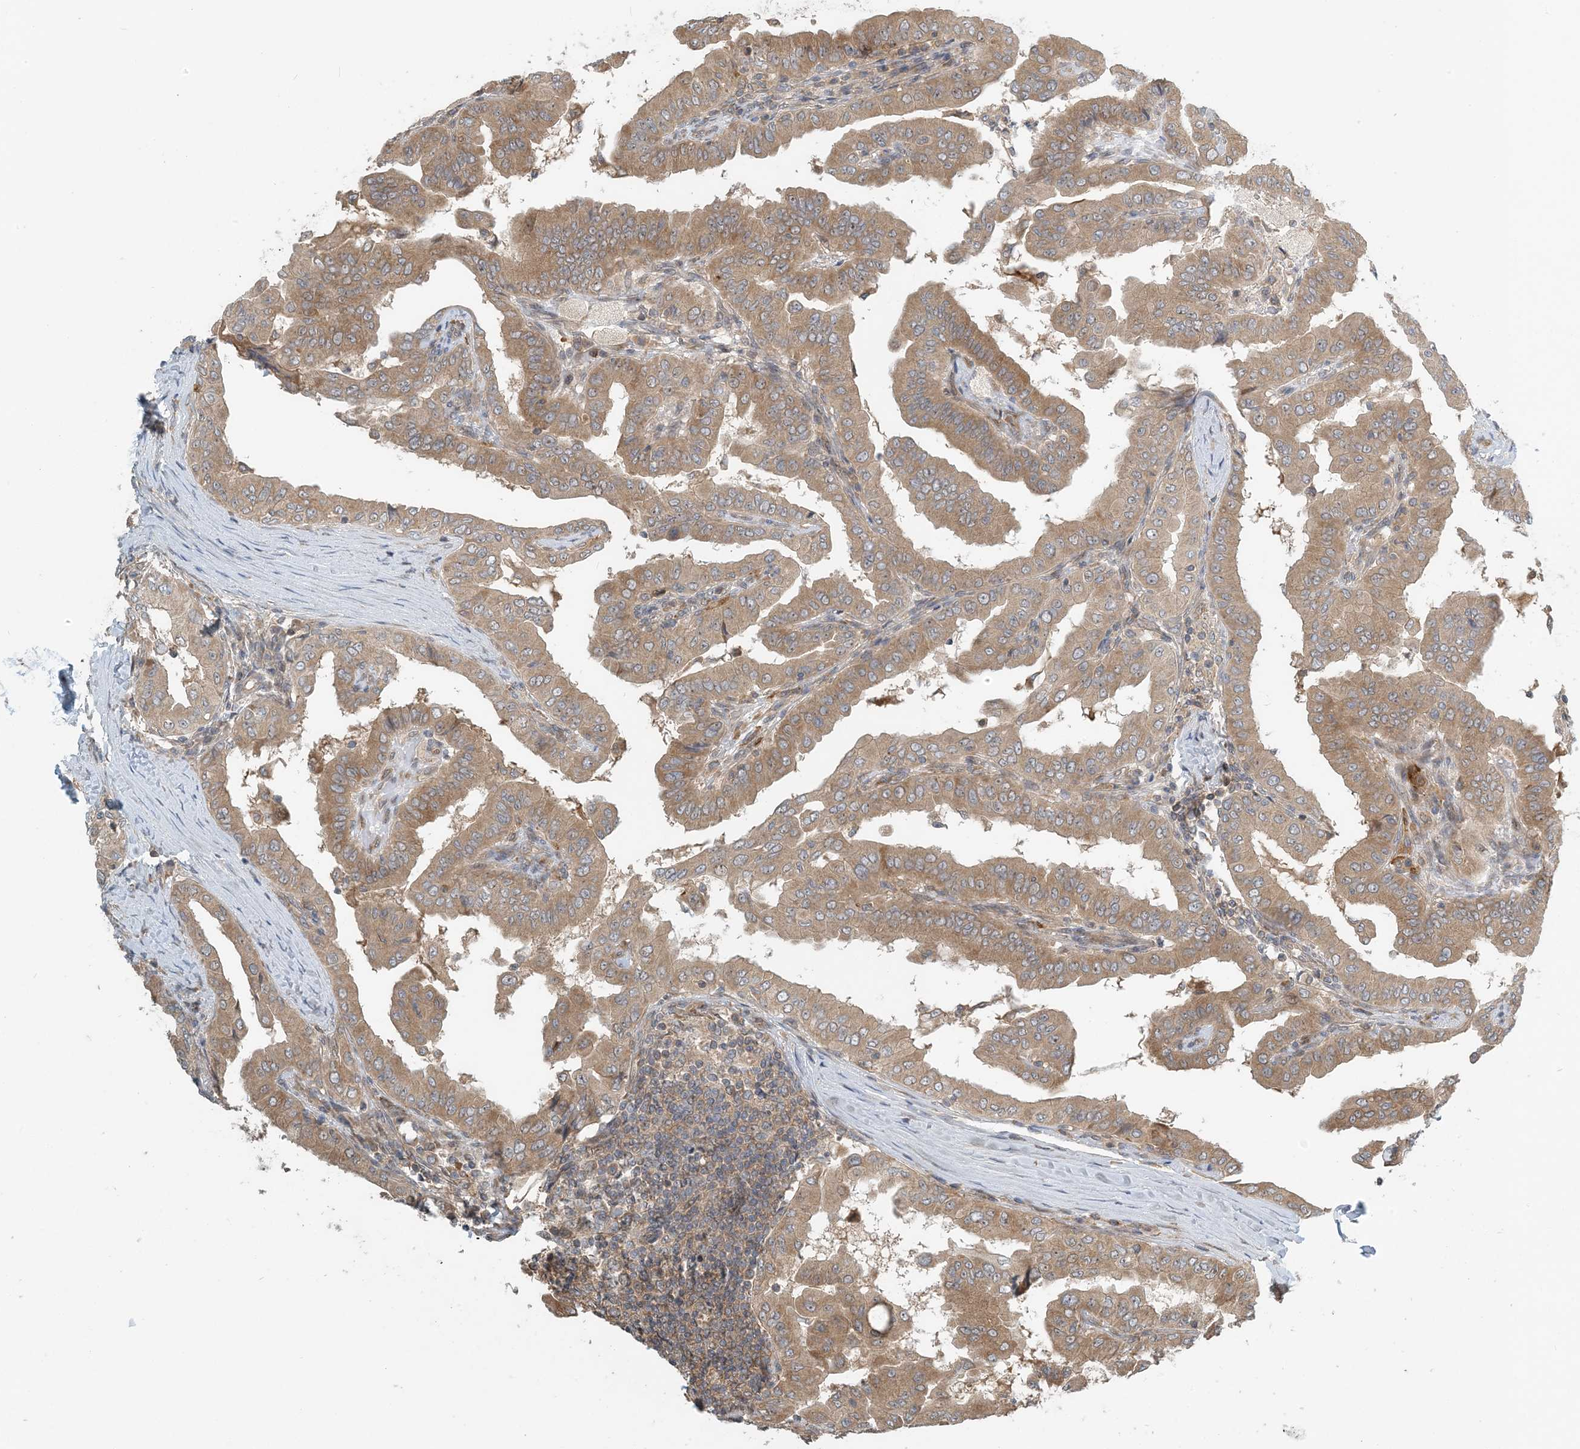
{"staining": {"intensity": "moderate", "quantity": ">75%", "location": "cytoplasmic/membranous"}, "tissue": "thyroid cancer", "cell_type": "Tumor cells", "image_type": "cancer", "snomed": [{"axis": "morphology", "description": "Papillary adenocarcinoma, NOS"}, {"axis": "topography", "description": "Thyroid gland"}], "caption": "Human thyroid papillary adenocarcinoma stained for a protein (brown) reveals moderate cytoplasmic/membranous positive expression in about >75% of tumor cells.", "gene": "ZBTB3", "patient": {"sex": "male", "age": 33}}